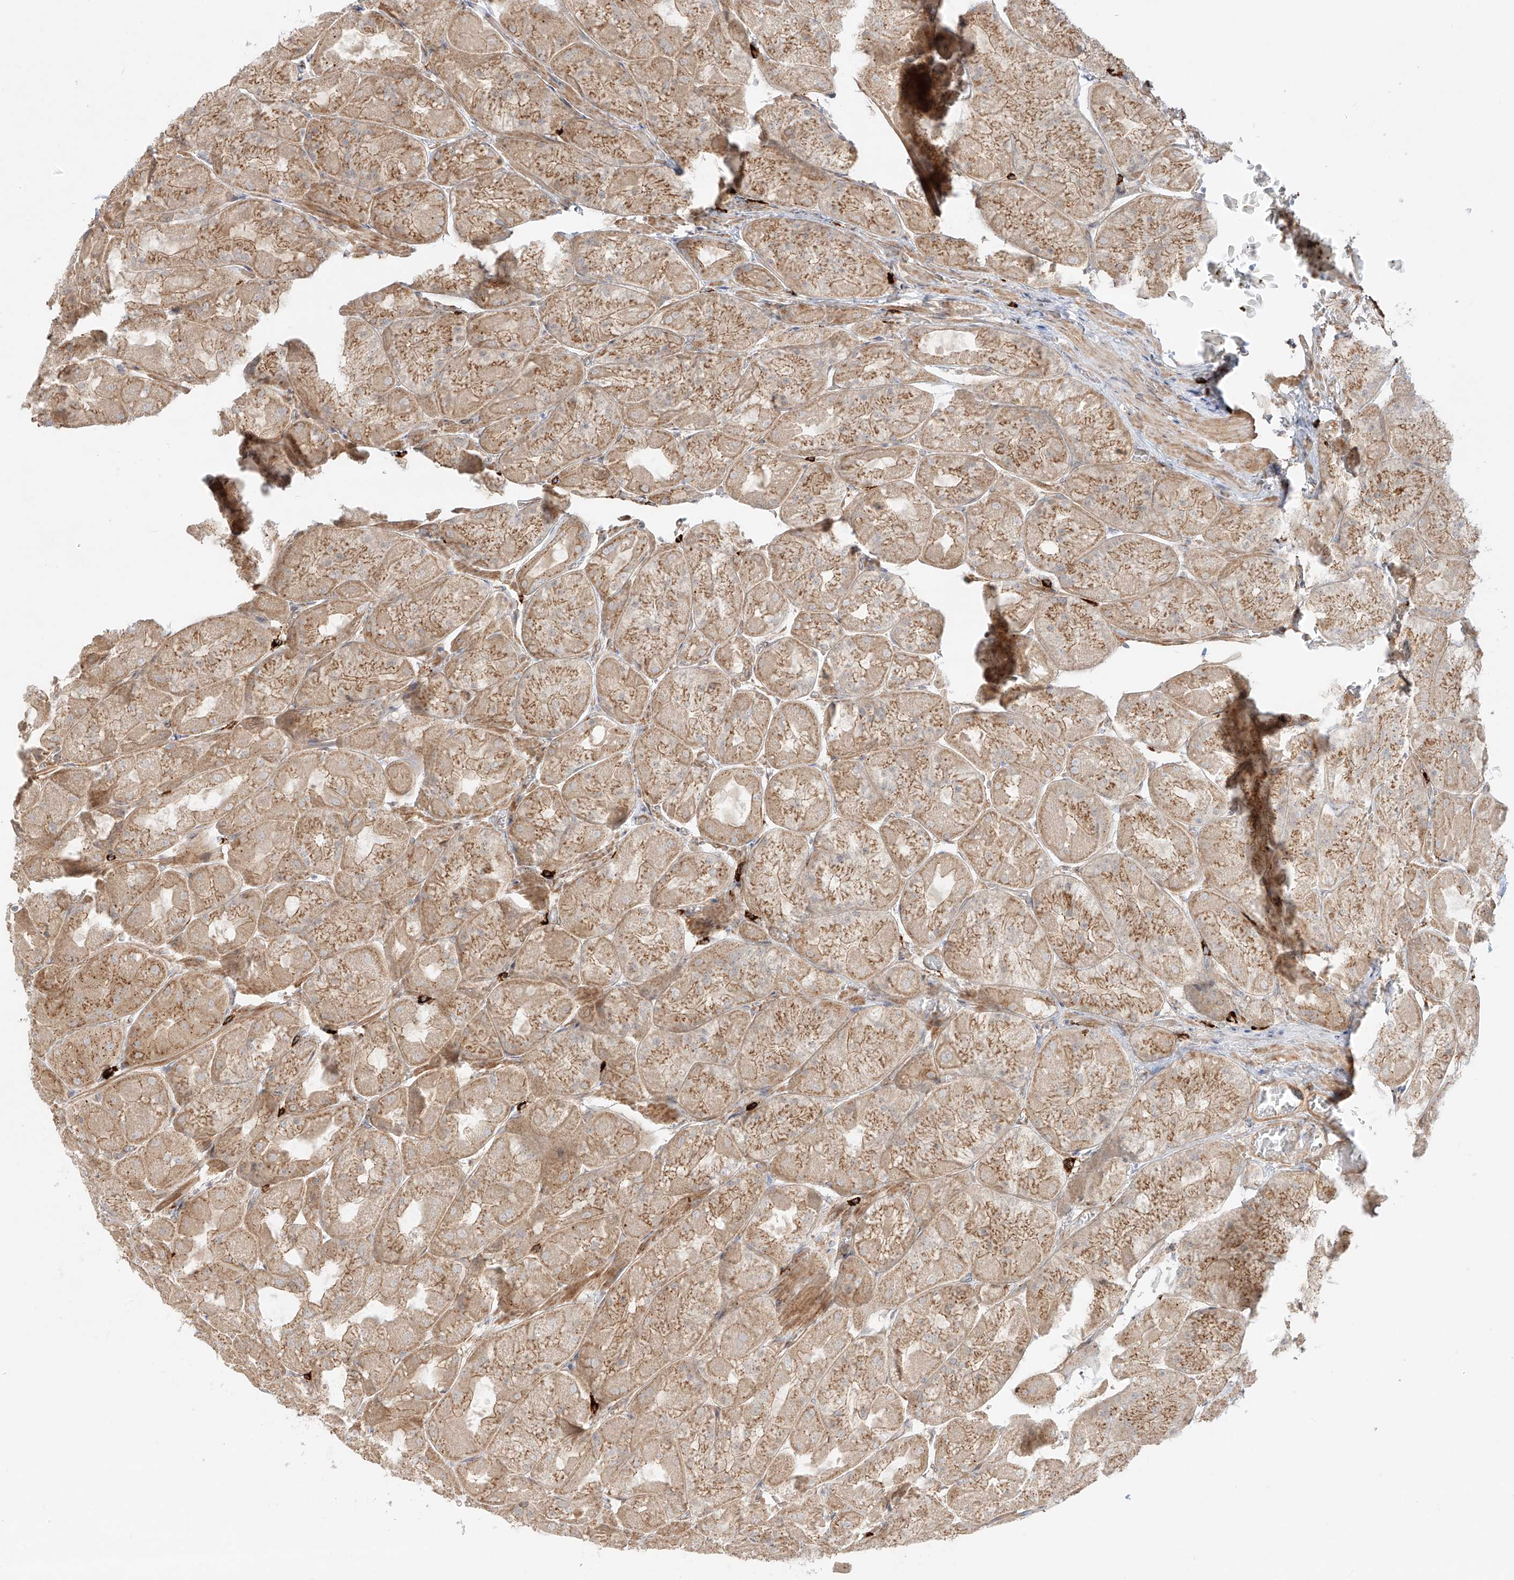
{"staining": {"intensity": "moderate", "quantity": ">75%", "location": "cytoplasmic/membranous"}, "tissue": "stomach", "cell_type": "Glandular cells", "image_type": "normal", "snomed": [{"axis": "morphology", "description": "Normal tissue, NOS"}, {"axis": "topography", "description": "Stomach"}], "caption": "DAB (3,3'-diaminobenzidine) immunohistochemical staining of benign stomach reveals moderate cytoplasmic/membranous protein positivity in about >75% of glandular cells.", "gene": "ZNF287", "patient": {"sex": "female", "age": 61}}